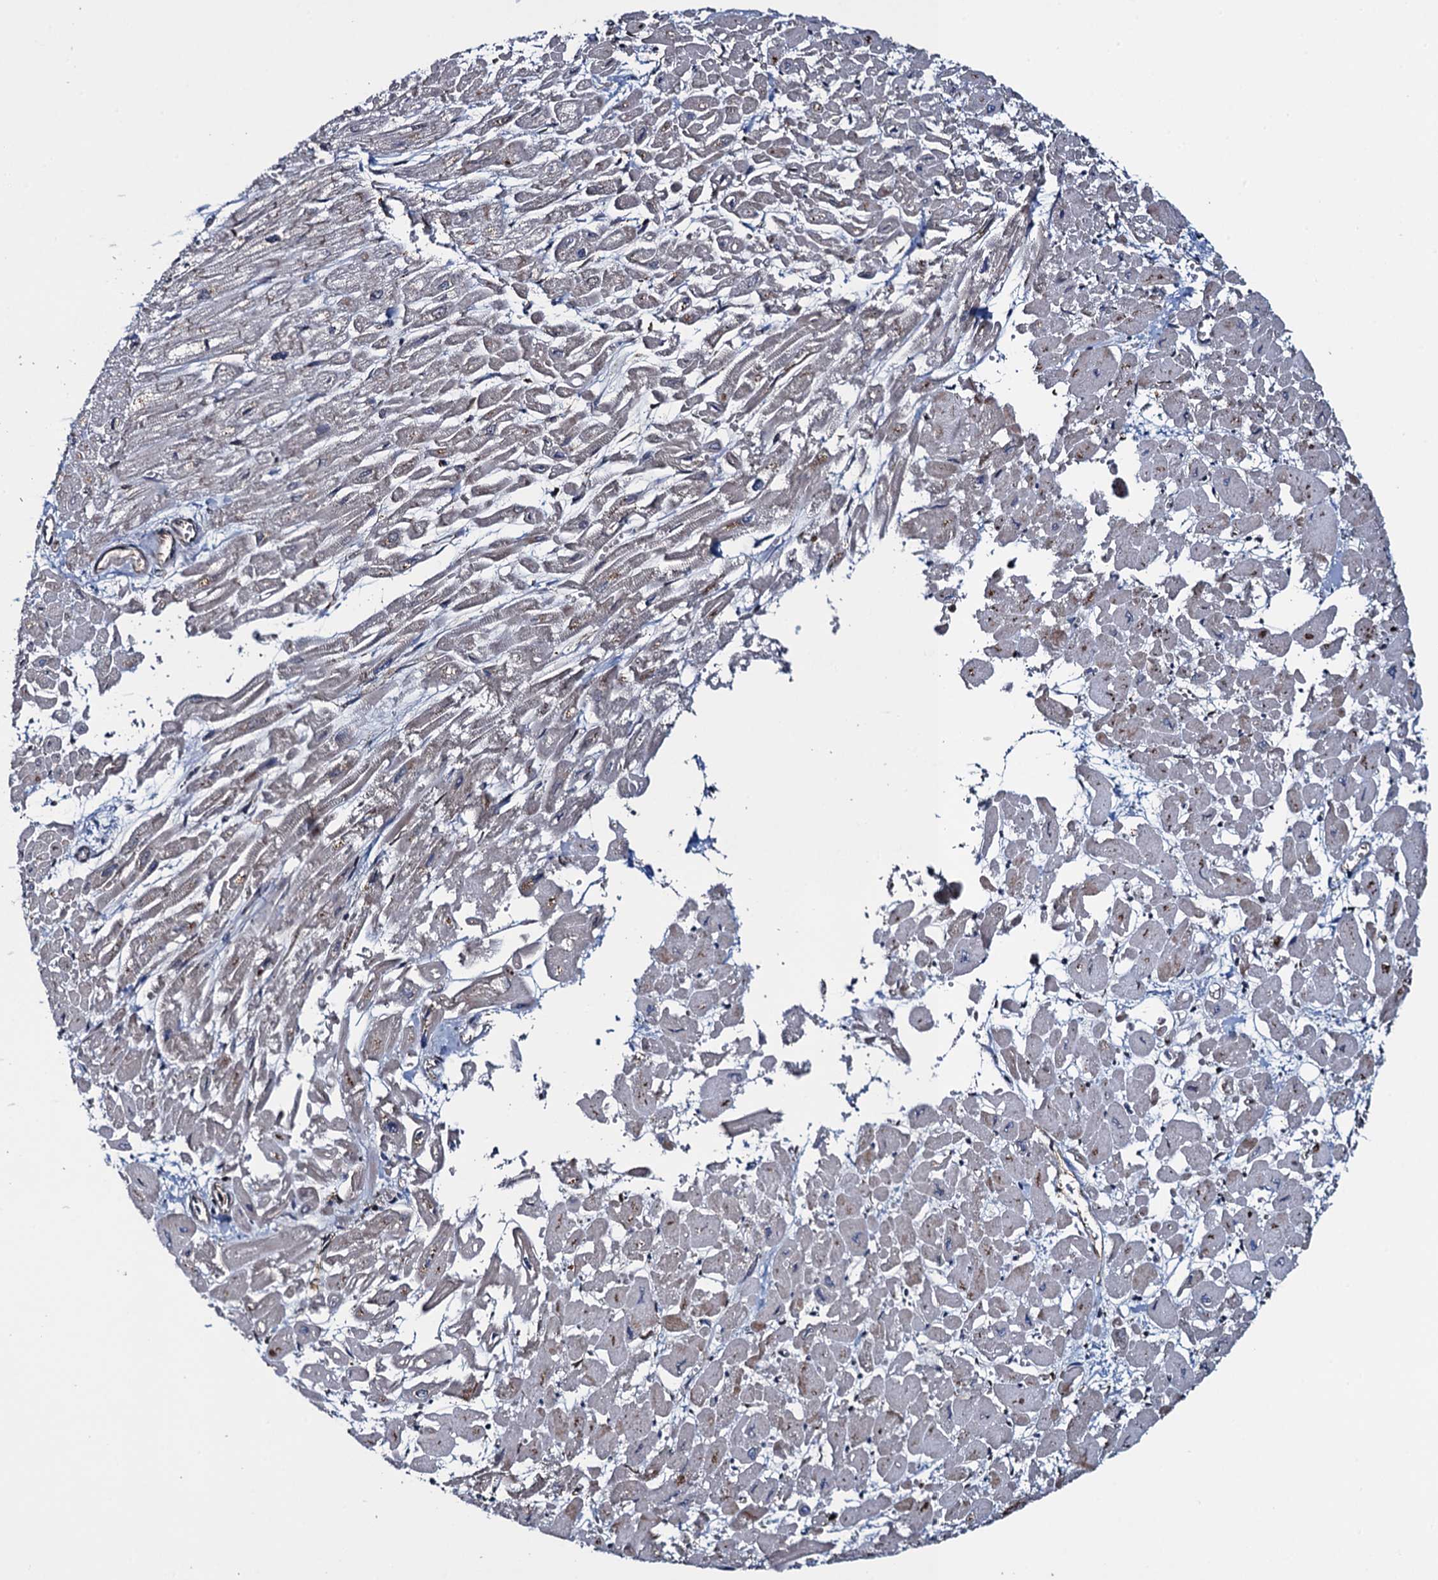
{"staining": {"intensity": "weak", "quantity": "<25%", "location": "cytoplasmic/membranous,nuclear"}, "tissue": "heart muscle", "cell_type": "Cardiomyocytes", "image_type": "normal", "snomed": [{"axis": "morphology", "description": "Normal tissue, NOS"}, {"axis": "topography", "description": "Heart"}], "caption": "Human heart muscle stained for a protein using immunohistochemistry exhibits no staining in cardiomyocytes.", "gene": "EVX2", "patient": {"sex": "male", "age": 54}}